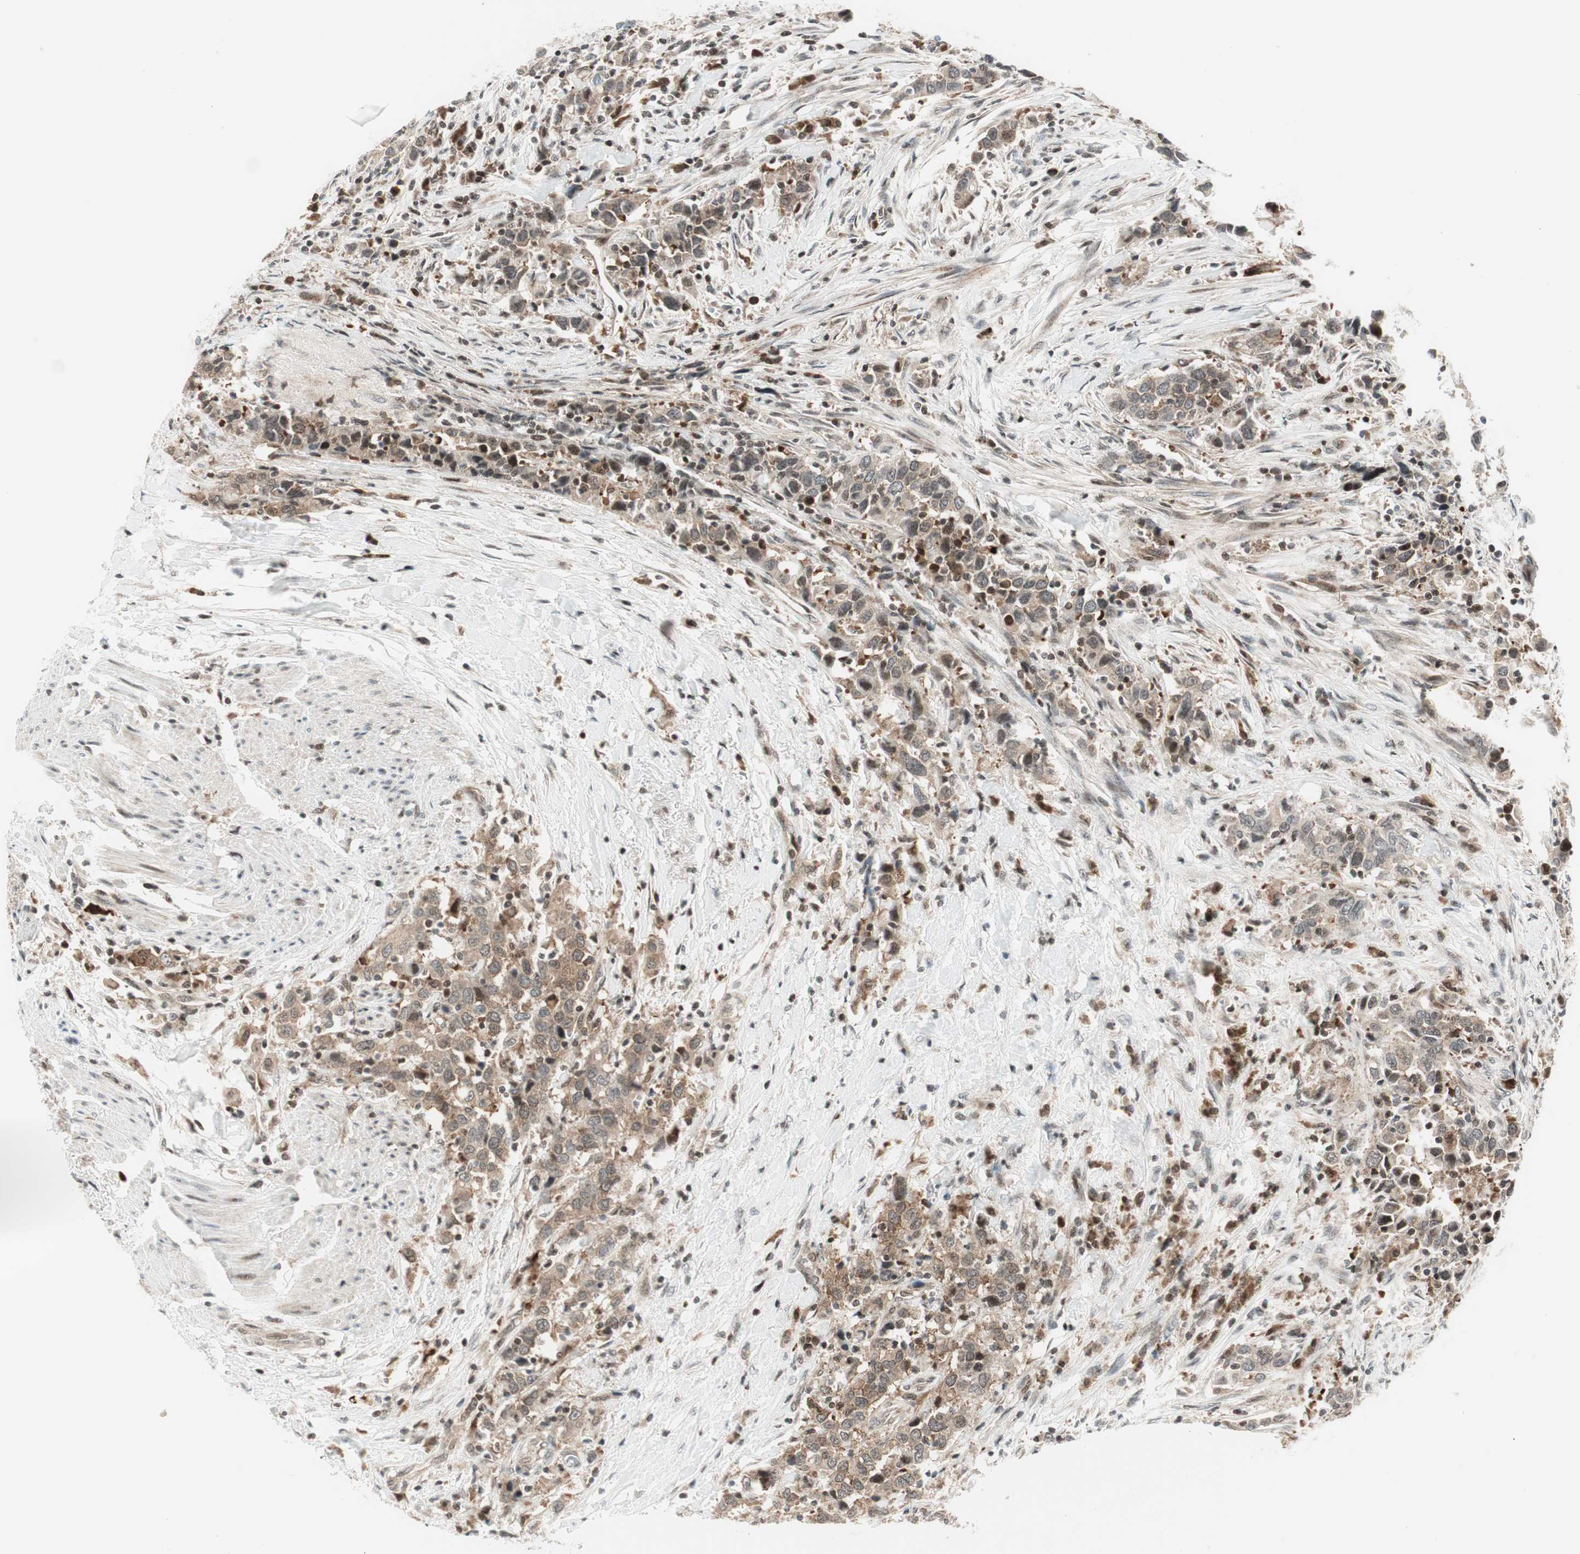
{"staining": {"intensity": "moderate", "quantity": "25%-75%", "location": "cytoplasmic/membranous"}, "tissue": "urothelial cancer", "cell_type": "Tumor cells", "image_type": "cancer", "snomed": [{"axis": "morphology", "description": "Urothelial carcinoma, High grade"}, {"axis": "topography", "description": "Urinary bladder"}], "caption": "Moderate cytoplasmic/membranous positivity for a protein is appreciated in approximately 25%-75% of tumor cells of urothelial cancer using immunohistochemistry.", "gene": "TPT1", "patient": {"sex": "male", "age": 61}}